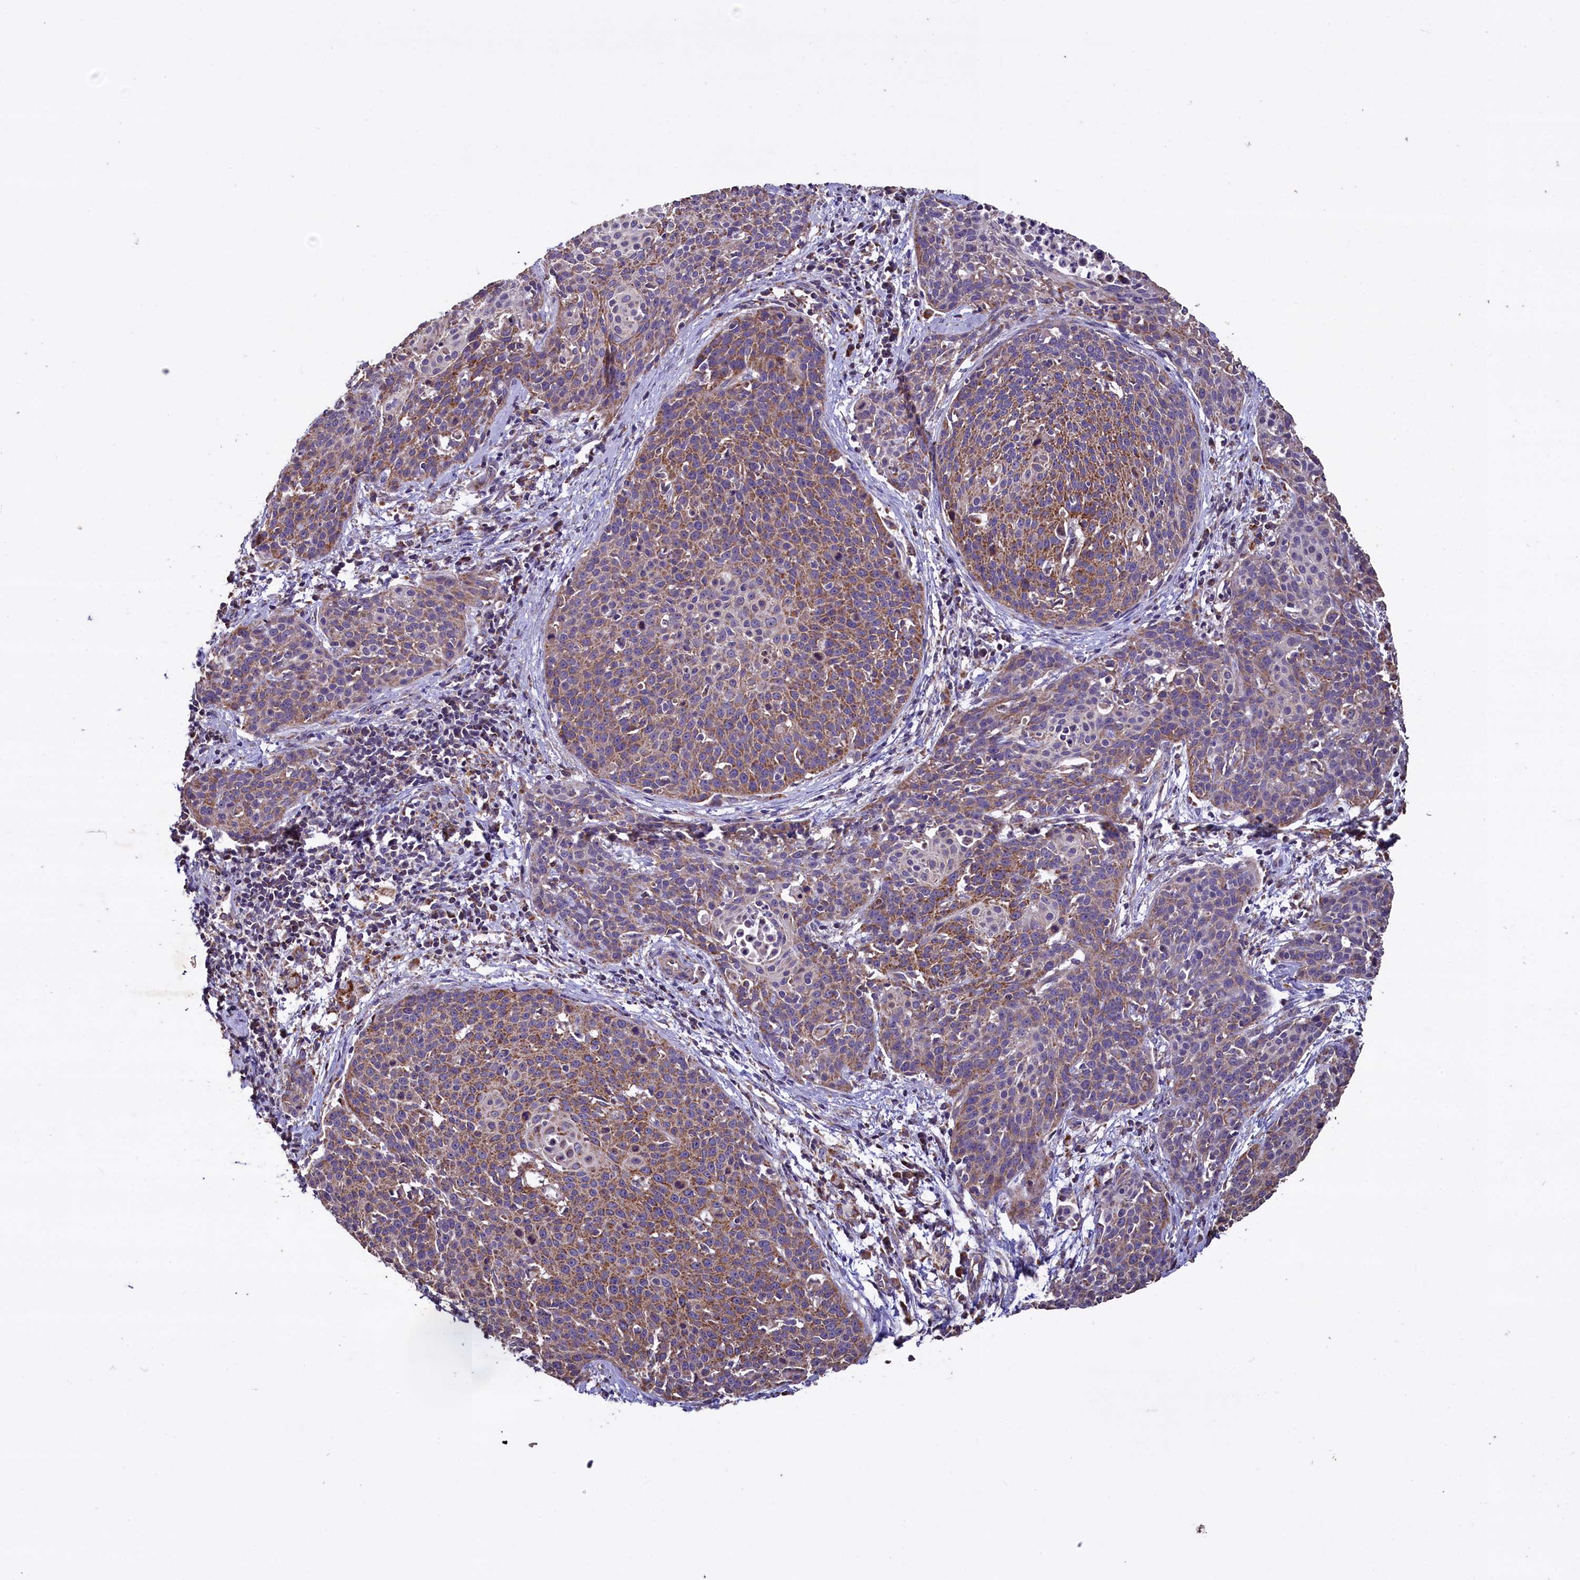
{"staining": {"intensity": "moderate", "quantity": ">75%", "location": "cytoplasmic/membranous"}, "tissue": "cervical cancer", "cell_type": "Tumor cells", "image_type": "cancer", "snomed": [{"axis": "morphology", "description": "Squamous cell carcinoma, NOS"}, {"axis": "topography", "description": "Cervix"}], "caption": "Cervical cancer (squamous cell carcinoma) tissue reveals moderate cytoplasmic/membranous staining in about >75% of tumor cells The protein of interest is stained brown, and the nuclei are stained in blue (DAB (3,3'-diaminobenzidine) IHC with brightfield microscopy, high magnification).", "gene": "COQ9", "patient": {"sex": "female", "age": 38}}